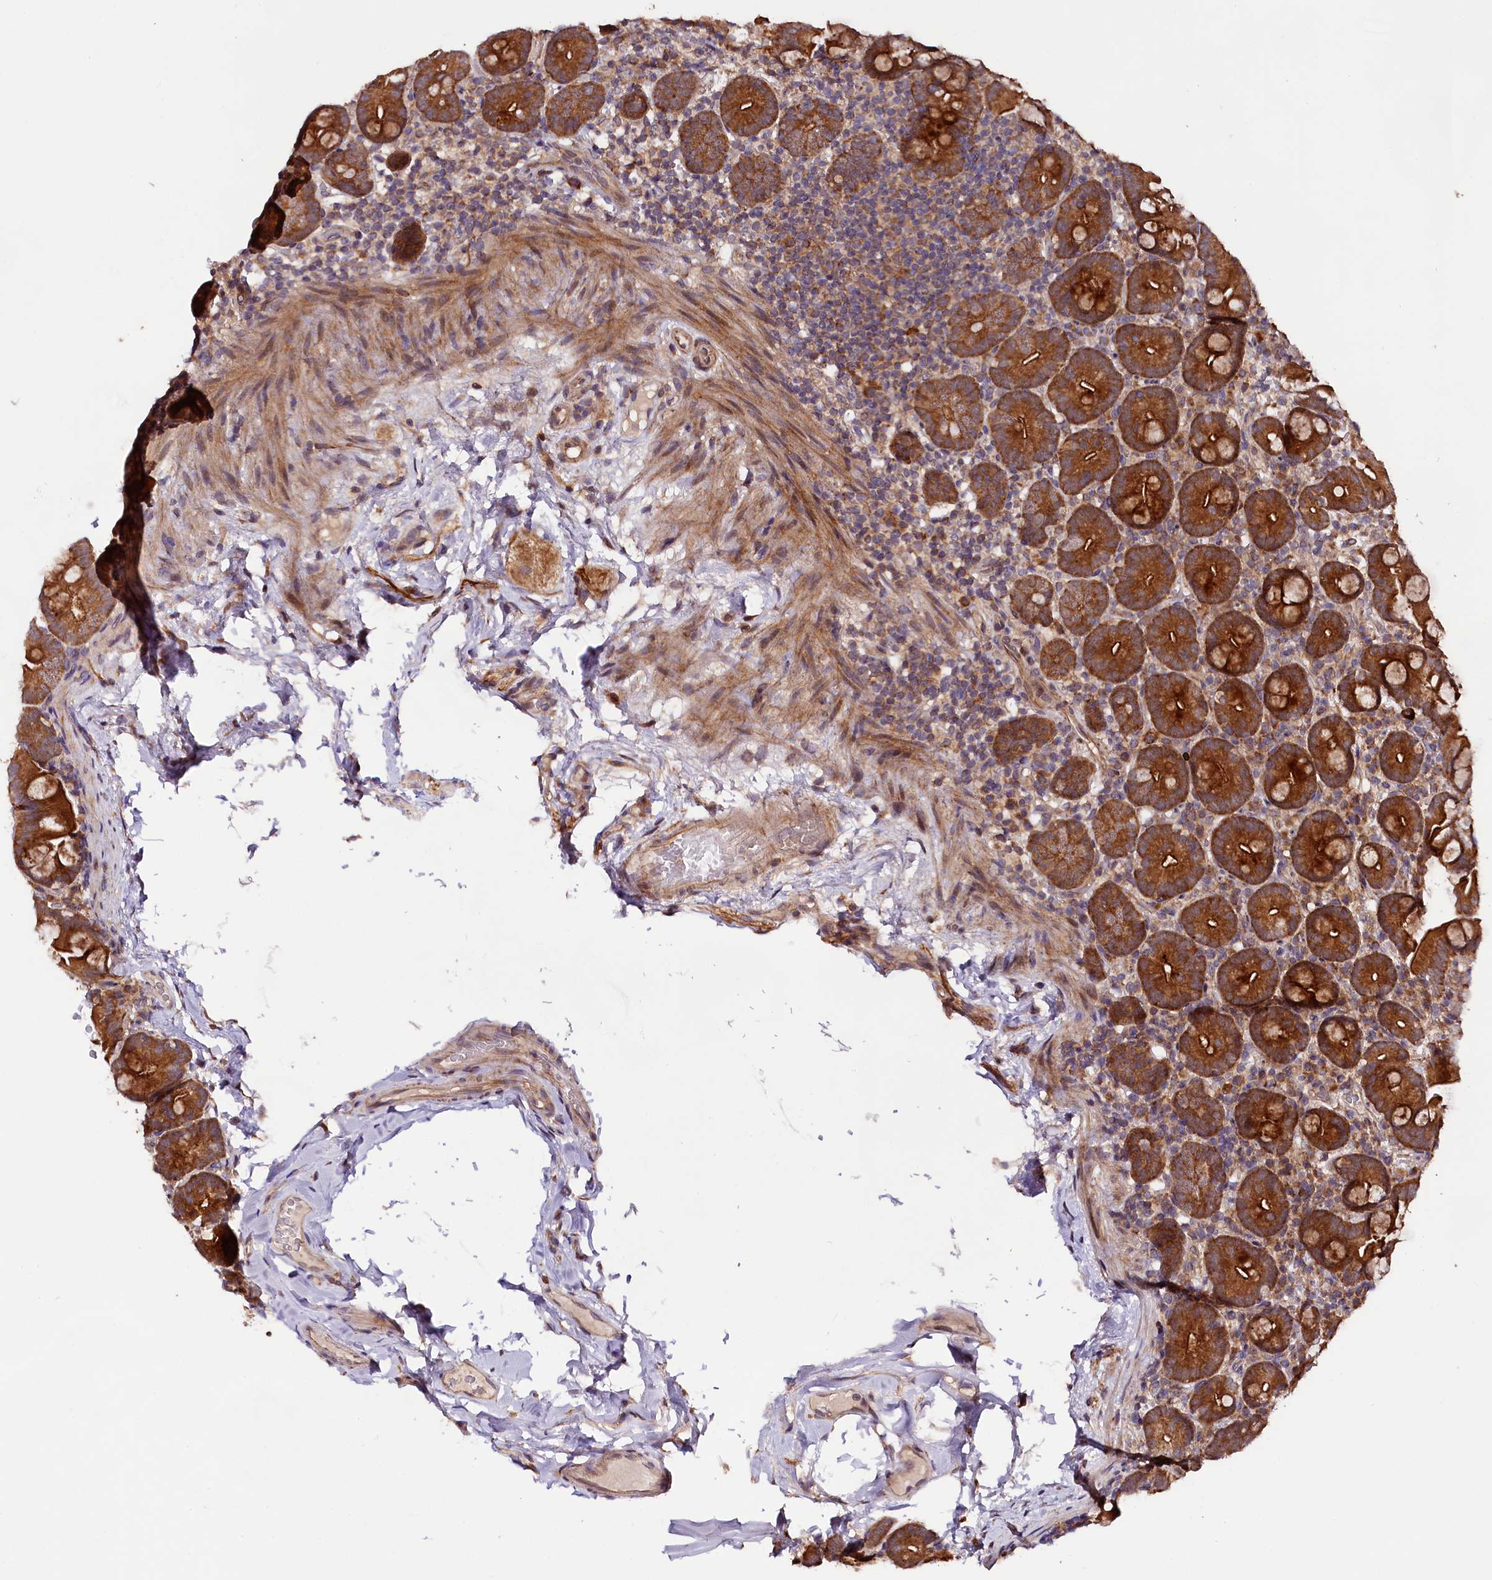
{"staining": {"intensity": "strong", "quantity": ">75%", "location": "cytoplasmic/membranous"}, "tissue": "small intestine", "cell_type": "Glandular cells", "image_type": "normal", "snomed": [{"axis": "morphology", "description": "Normal tissue, NOS"}, {"axis": "topography", "description": "Small intestine"}], "caption": "Immunohistochemical staining of benign human small intestine displays strong cytoplasmic/membranous protein staining in approximately >75% of glandular cells.", "gene": "DOHH", "patient": {"sex": "female", "age": 68}}